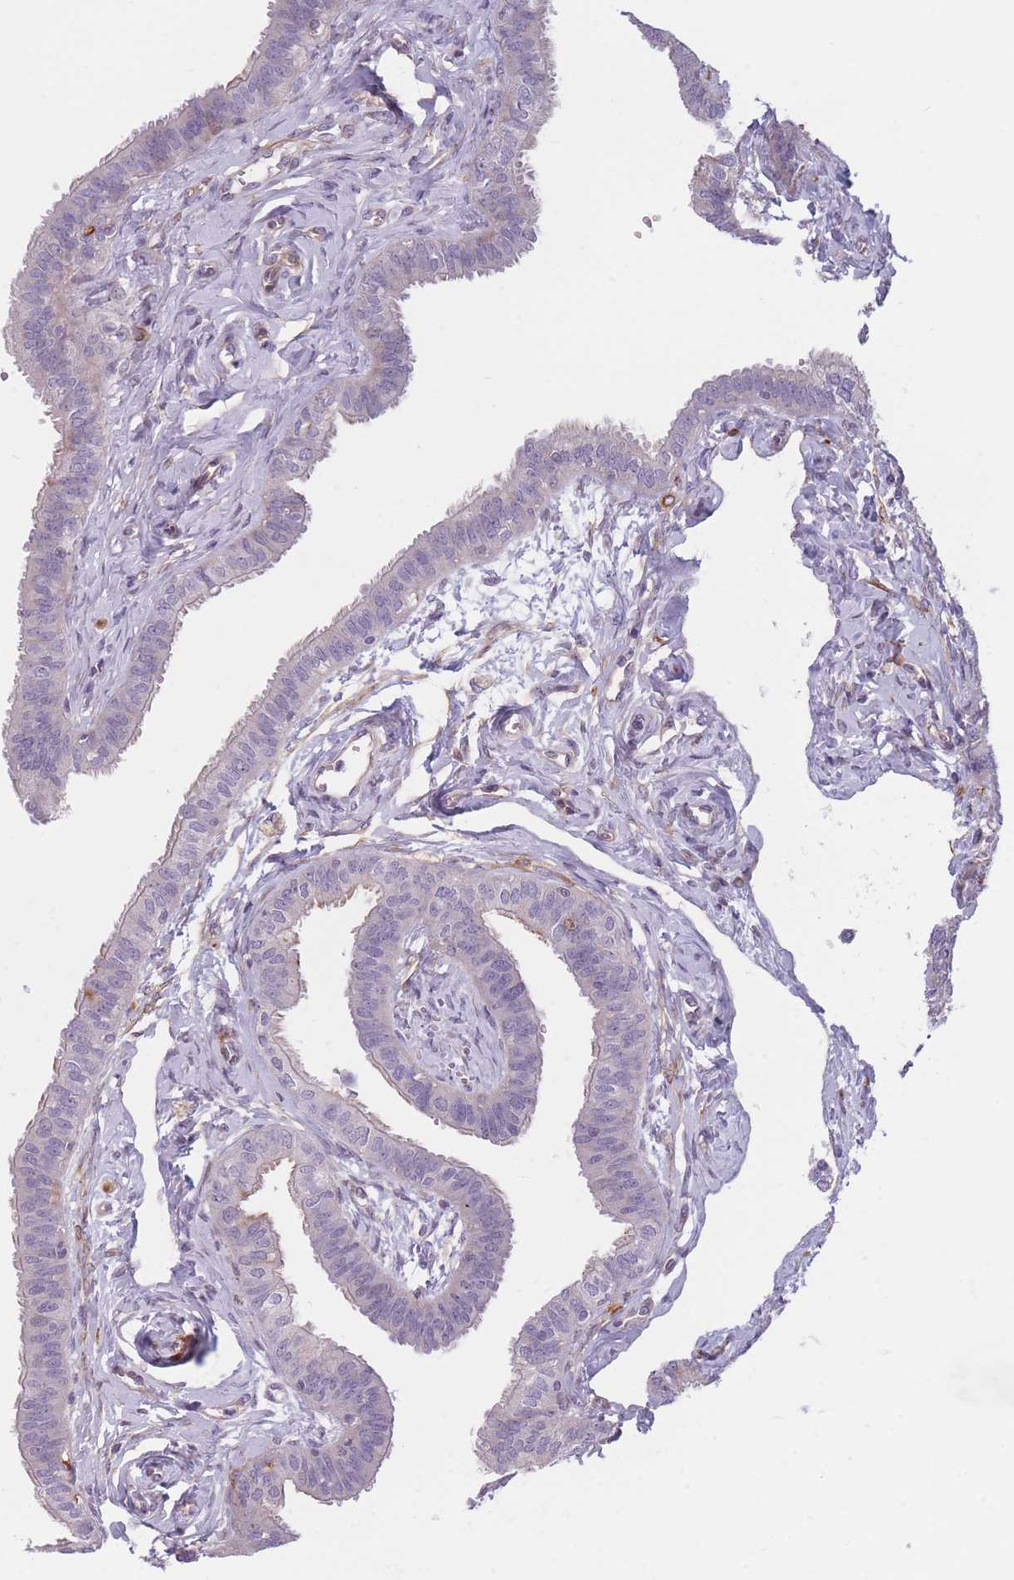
{"staining": {"intensity": "negative", "quantity": "none", "location": "none"}, "tissue": "fallopian tube", "cell_type": "Glandular cells", "image_type": "normal", "snomed": [{"axis": "morphology", "description": "Normal tissue, NOS"}, {"axis": "morphology", "description": "Carcinoma, NOS"}, {"axis": "topography", "description": "Fallopian tube"}, {"axis": "topography", "description": "Ovary"}], "caption": "An immunohistochemistry (IHC) photomicrograph of unremarkable fallopian tube is shown. There is no staining in glandular cells of fallopian tube. The staining is performed using DAB (3,3'-diaminobenzidine) brown chromogen with nuclei counter-stained in using hematoxylin.", "gene": "SLC7A6", "patient": {"sex": "female", "age": 59}}